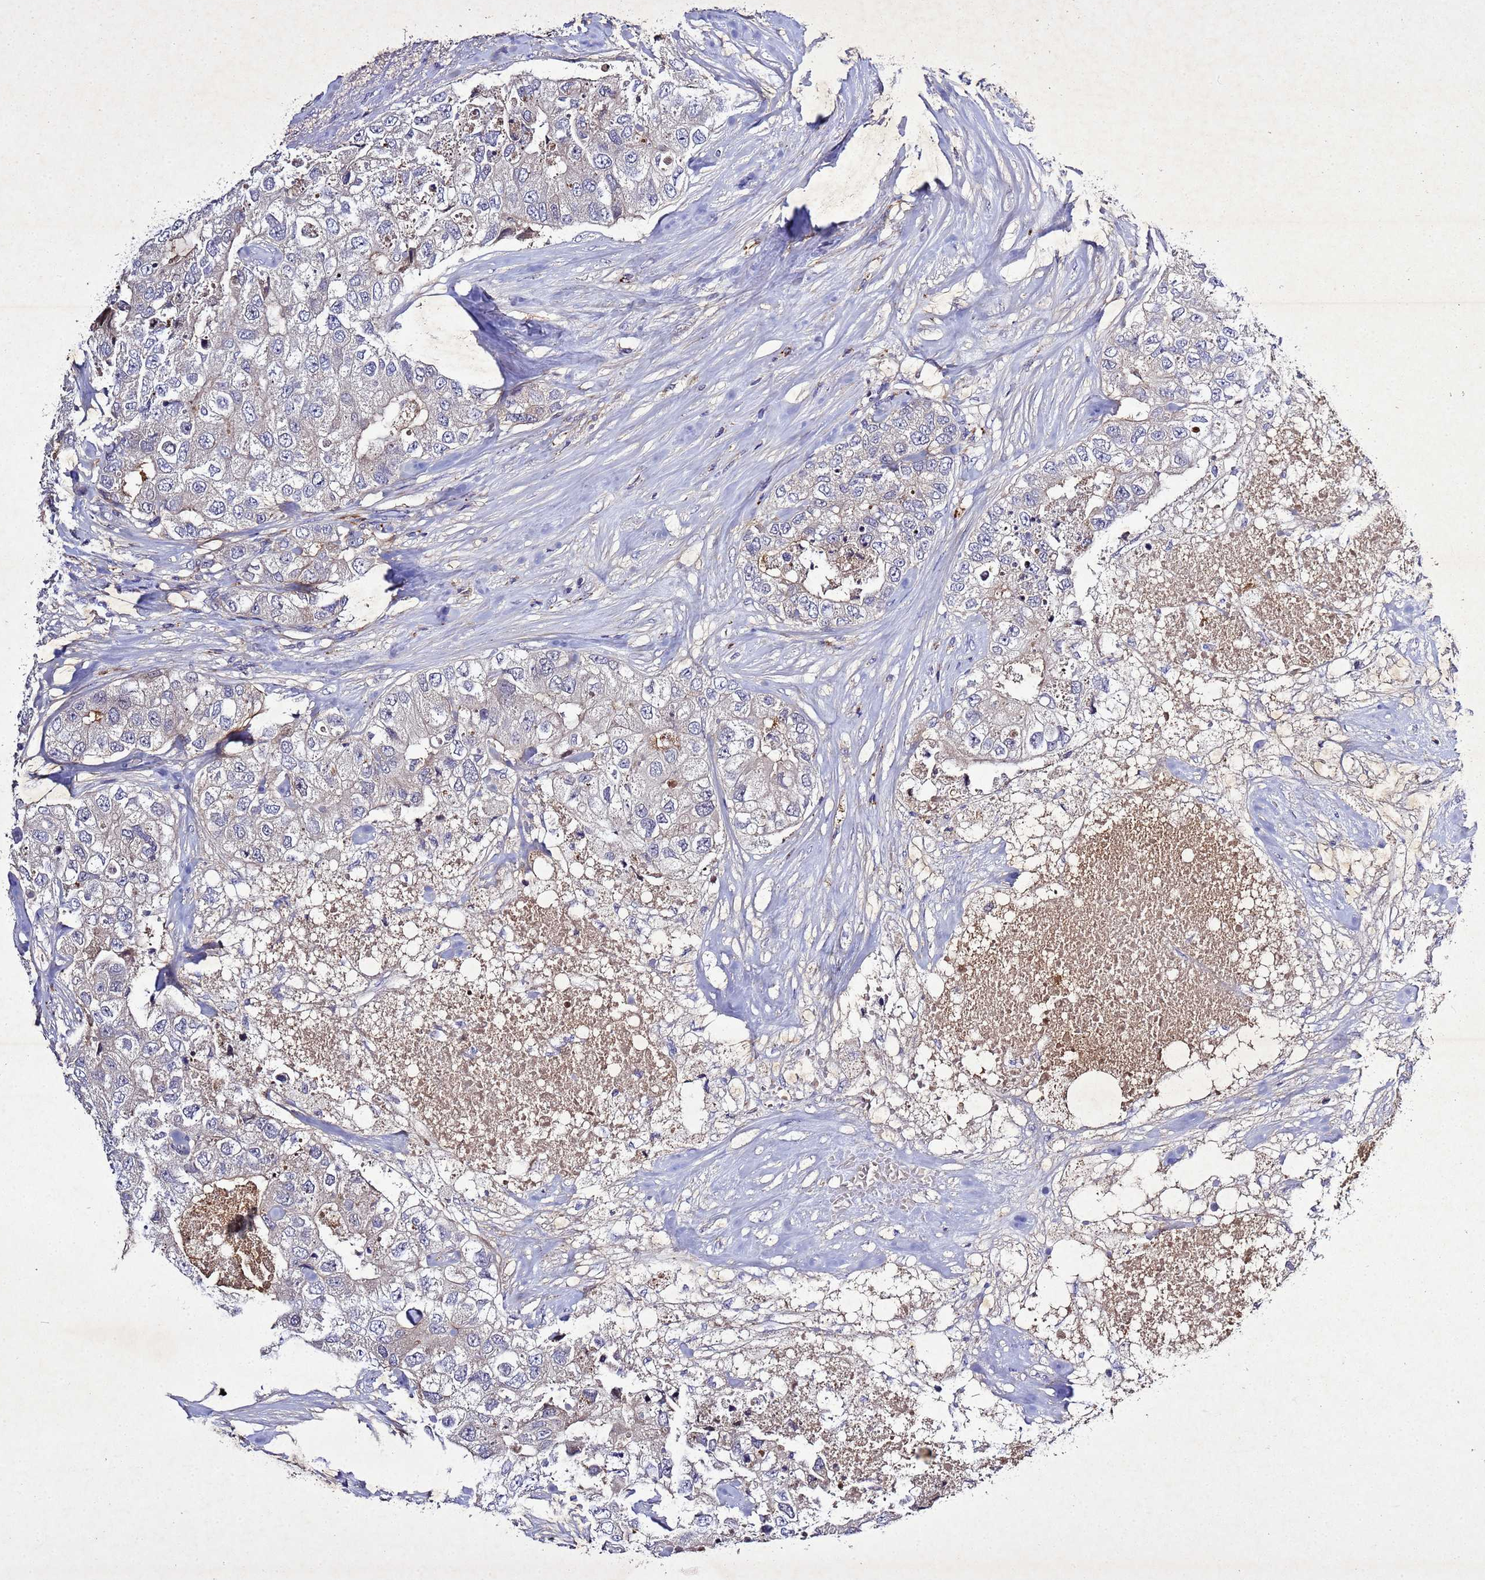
{"staining": {"intensity": "negative", "quantity": "none", "location": "none"}, "tissue": "breast cancer", "cell_type": "Tumor cells", "image_type": "cancer", "snomed": [{"axis": "morphology", "description": "Duct carcinoma"}, {"axis": "topography", "description": "Breast"}], "caption": "The histopathology image shows no staining of tumor cells in invasive ductal carcinoma (breast).", "gene": "SV2B", "patient": {"sex": "female", "age": 62}}